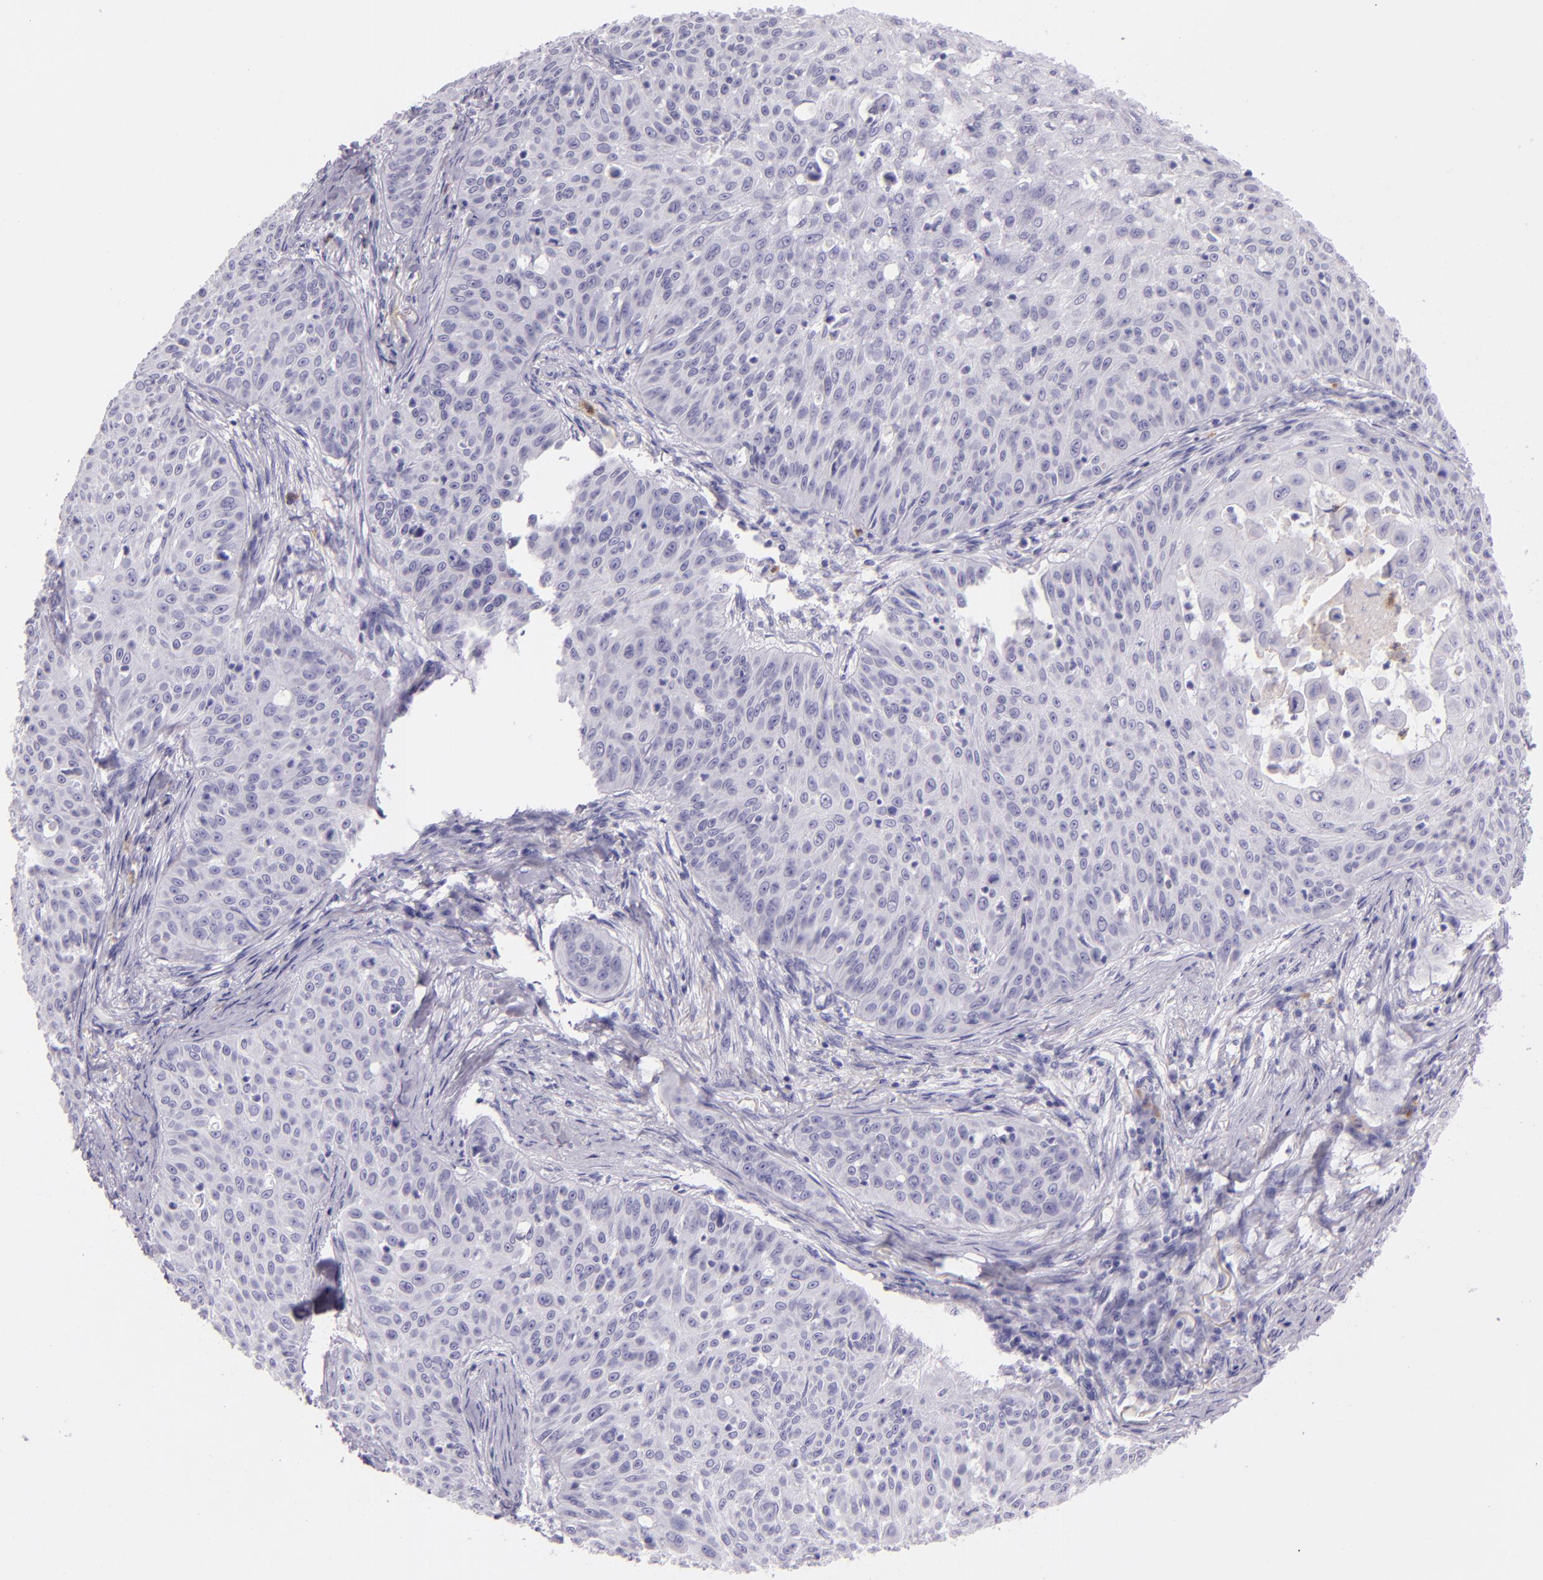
{"staining": {"intensity": "negative", "quantity": "none", "location": "none"}, "tissue": "skin cancer", "cell_type": "Tumor cells", "image_type": "cancer", "snomed": [{"axis": "morphology", "description": "Squamous cell carcinoma, NOS"}, {"axis": "topography", "description": "Skin"}], "caption": "Immunohistochemistry micrograph of neoplastic tissue: human skin cancer (squamous cell carcinoma) stained with DAB shows no significant protein positivity in tumor cells. (Brightfield microscopy of DAB (3,3'-diaminobenzidine) immunohistochemistry (IHC) at high magnification).", "gene": "CEACAM1", "patient": {"sex": "male", "age": 82}}